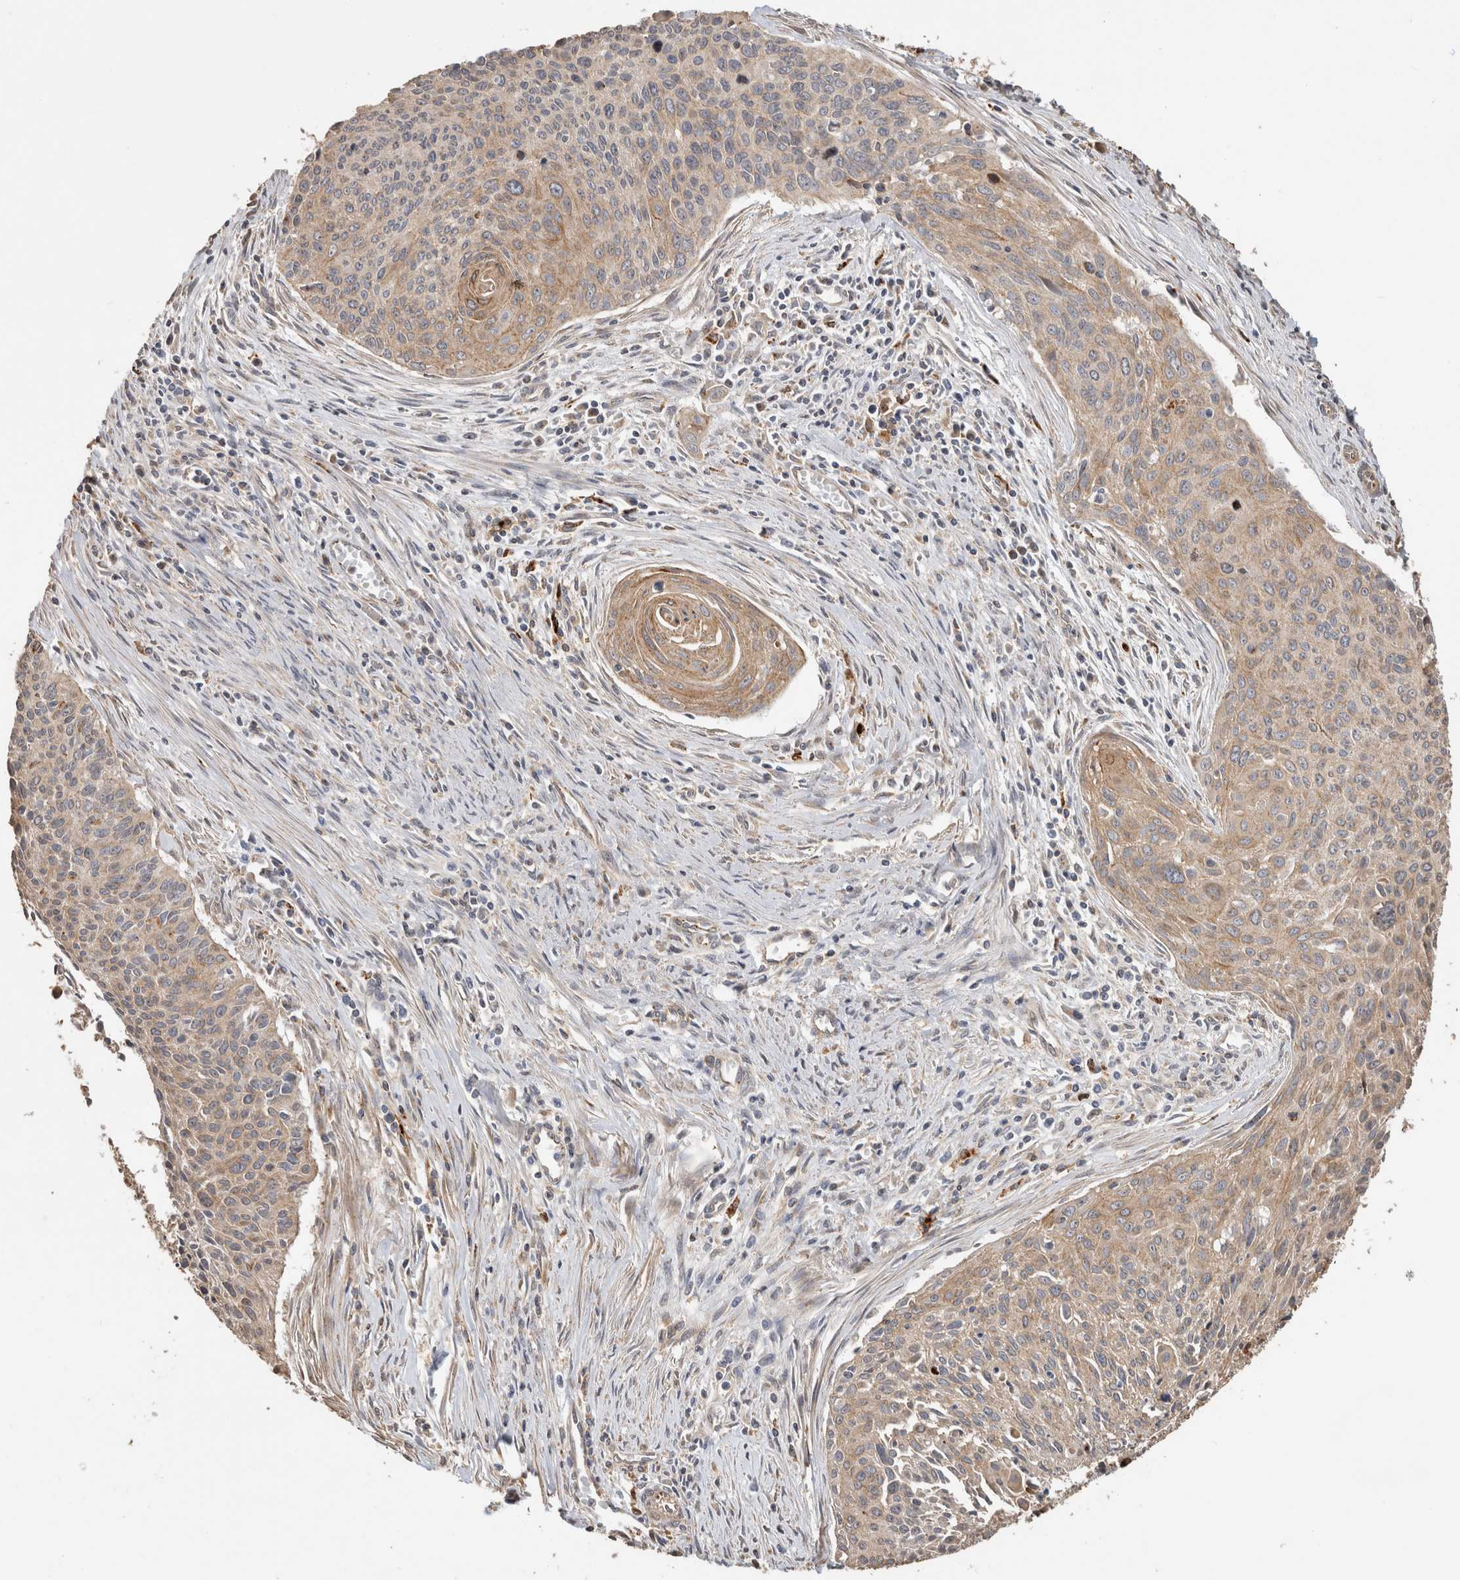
{"staining": {"intensity": "weak", "quantity": ">75%", "location": "cytoplasmic/membranous"}, "tissue": "cervical cancer", "cell_type": "Tumor cells", "image_type": "cancer", "snomed": [{"axis": "morphology", "description": "Squamous cell carcinoma, NOS"}, {"axis": "topography", "description": "Cervix"}], "caption": "DAB (3,3'-diaminobenzidine) immunohistochemical staining of cervical cancer reveals weak cytoplasmic/membranous protein staining in about >75% of tumor cells.", "gene": "CLIP1", "patient": {"sex": "female", "age": 55}}